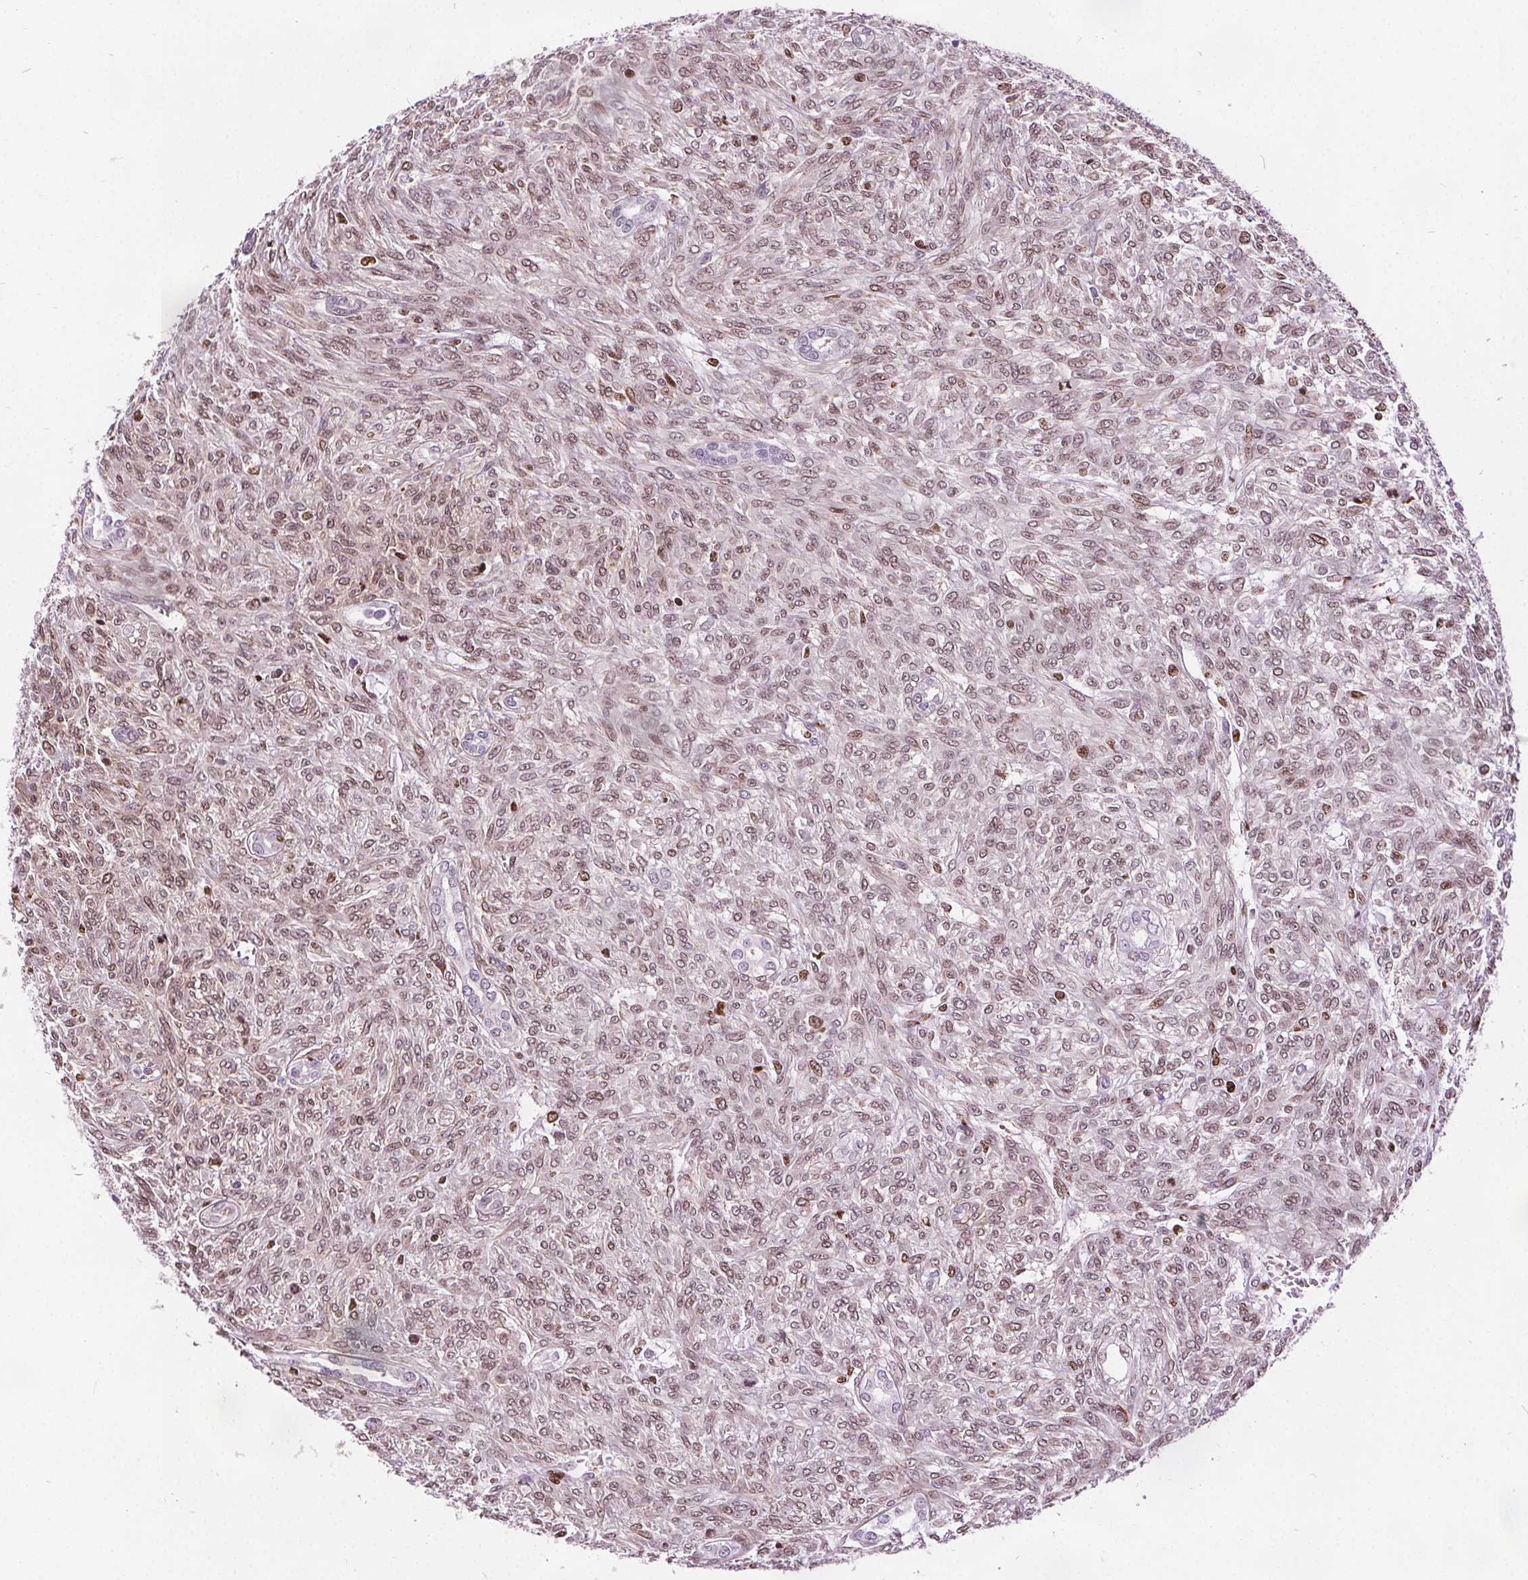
{"staining": {"intensity": "weak", "quantity": "25%-75%", "location": "nuclear"}, "tissue": "renal cancer", "cell_type": "Tumor cells", "image_type": "cancer", "snomed": [{"axis": "morphology", "description": "Adenocarcinoma, NOS"}, {"axis": "topography", "description": "Kidney"}], "caption": "Immunohistochemistry micrograph of neoplastic tissue: renal adenocarcinoma stained using immunohistochemistry exhibits low levels of weak protein expression localized specifically in the nuclear of tumor cells, appearing as a nuclear brown color.", "gene": "ISLR2", "patient": {"sex": "male", "age": 58}}